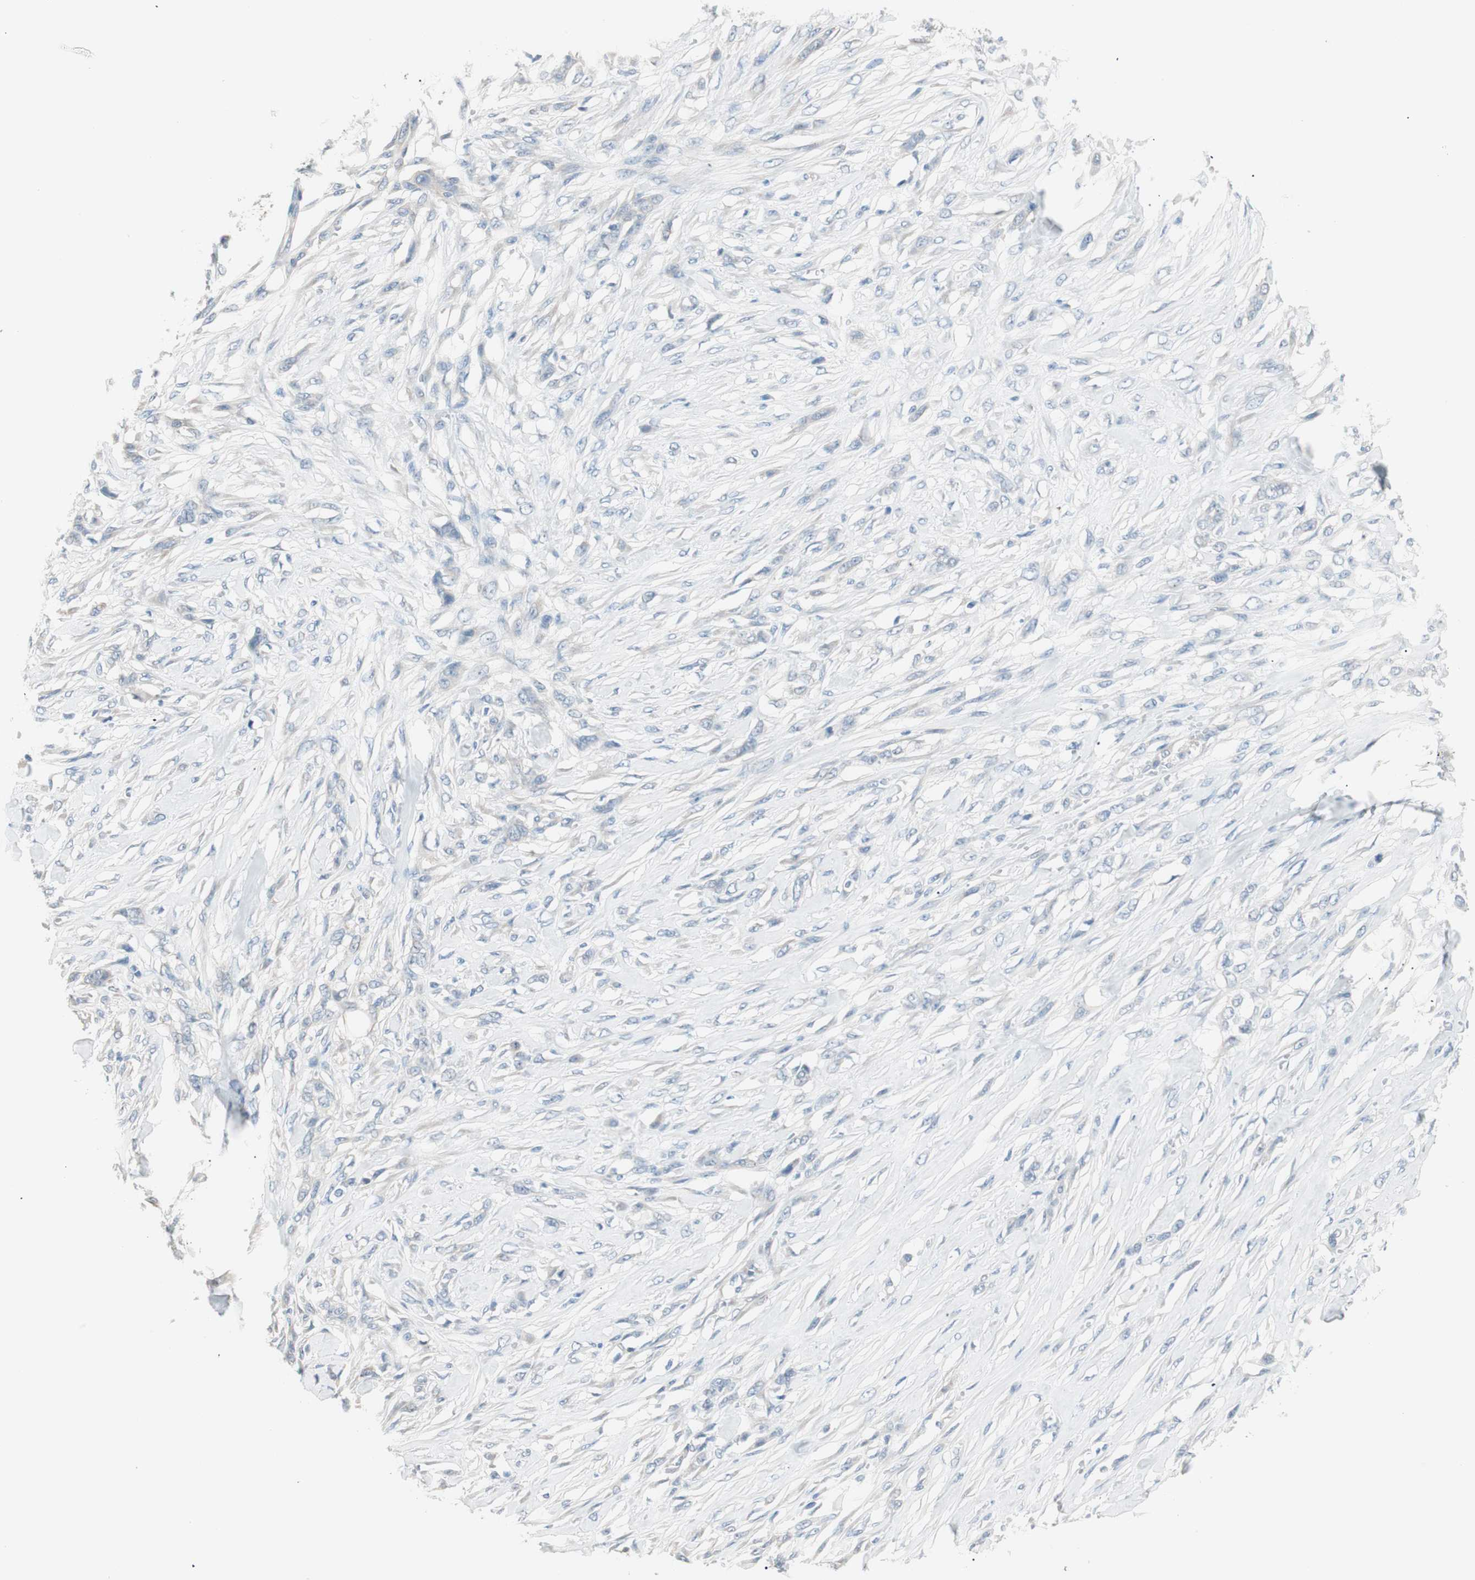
{"staining": {"intensity": "negative", "quantity": "none", "location": "none"}, "tissue": "skin cancer", "cell_type": "Tumor cells", "image_type": "cancer", "snomed": [{"axis": "morphology", "description": "Squamous cell carcinoma, NOS"}, {"axis": "topography", "description": "Skin"}], "caption": "The immunohistochemistry (IHC) micrograph has no significant expression in tumor cells of skin cancer (squamous cell carcinoma) tissue.", "gene": "VIL1", "patient": {"sex": "female", "age": 59}}